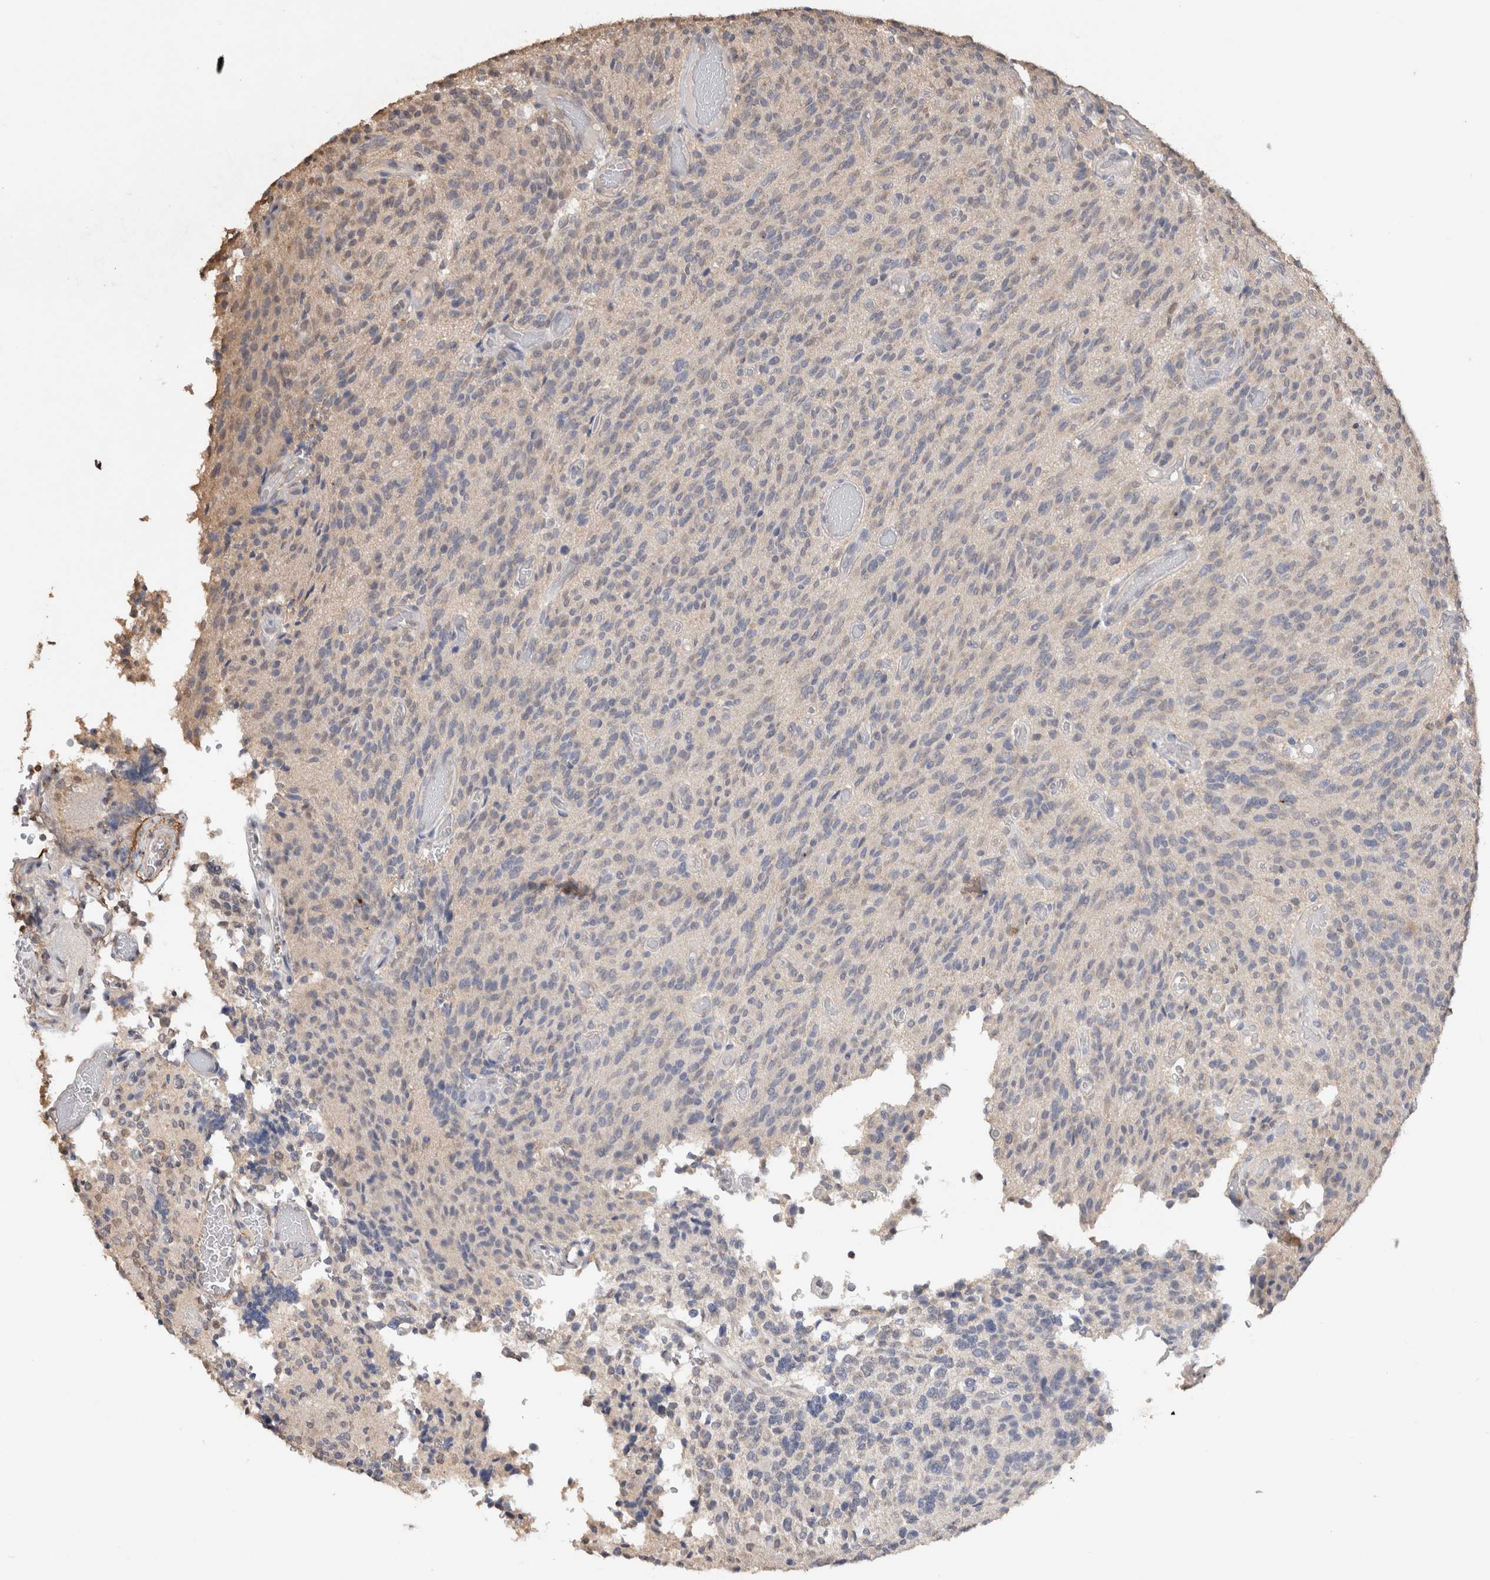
{"staining": {"intensity": "negative", "quantity": "none", "location": "none"}, "tissue": "glioma", "cell_type": "Tumor cells", "image_type": "cancer", "snomed": [{"axis": "morphology", "description": "Glioma, malignant, High grade"}, {"axis": "topography", "description": "Brain"}], "caption": "High magnification brightfield microscopy of glioma stained with DAB (3,3'-diaminobenzidine) (brown) and counterstained with hematoxylin (blue): tumor cells show no significant staining.", "gene": "S100A10", "patient": {"sex": "male", "age": 34}}